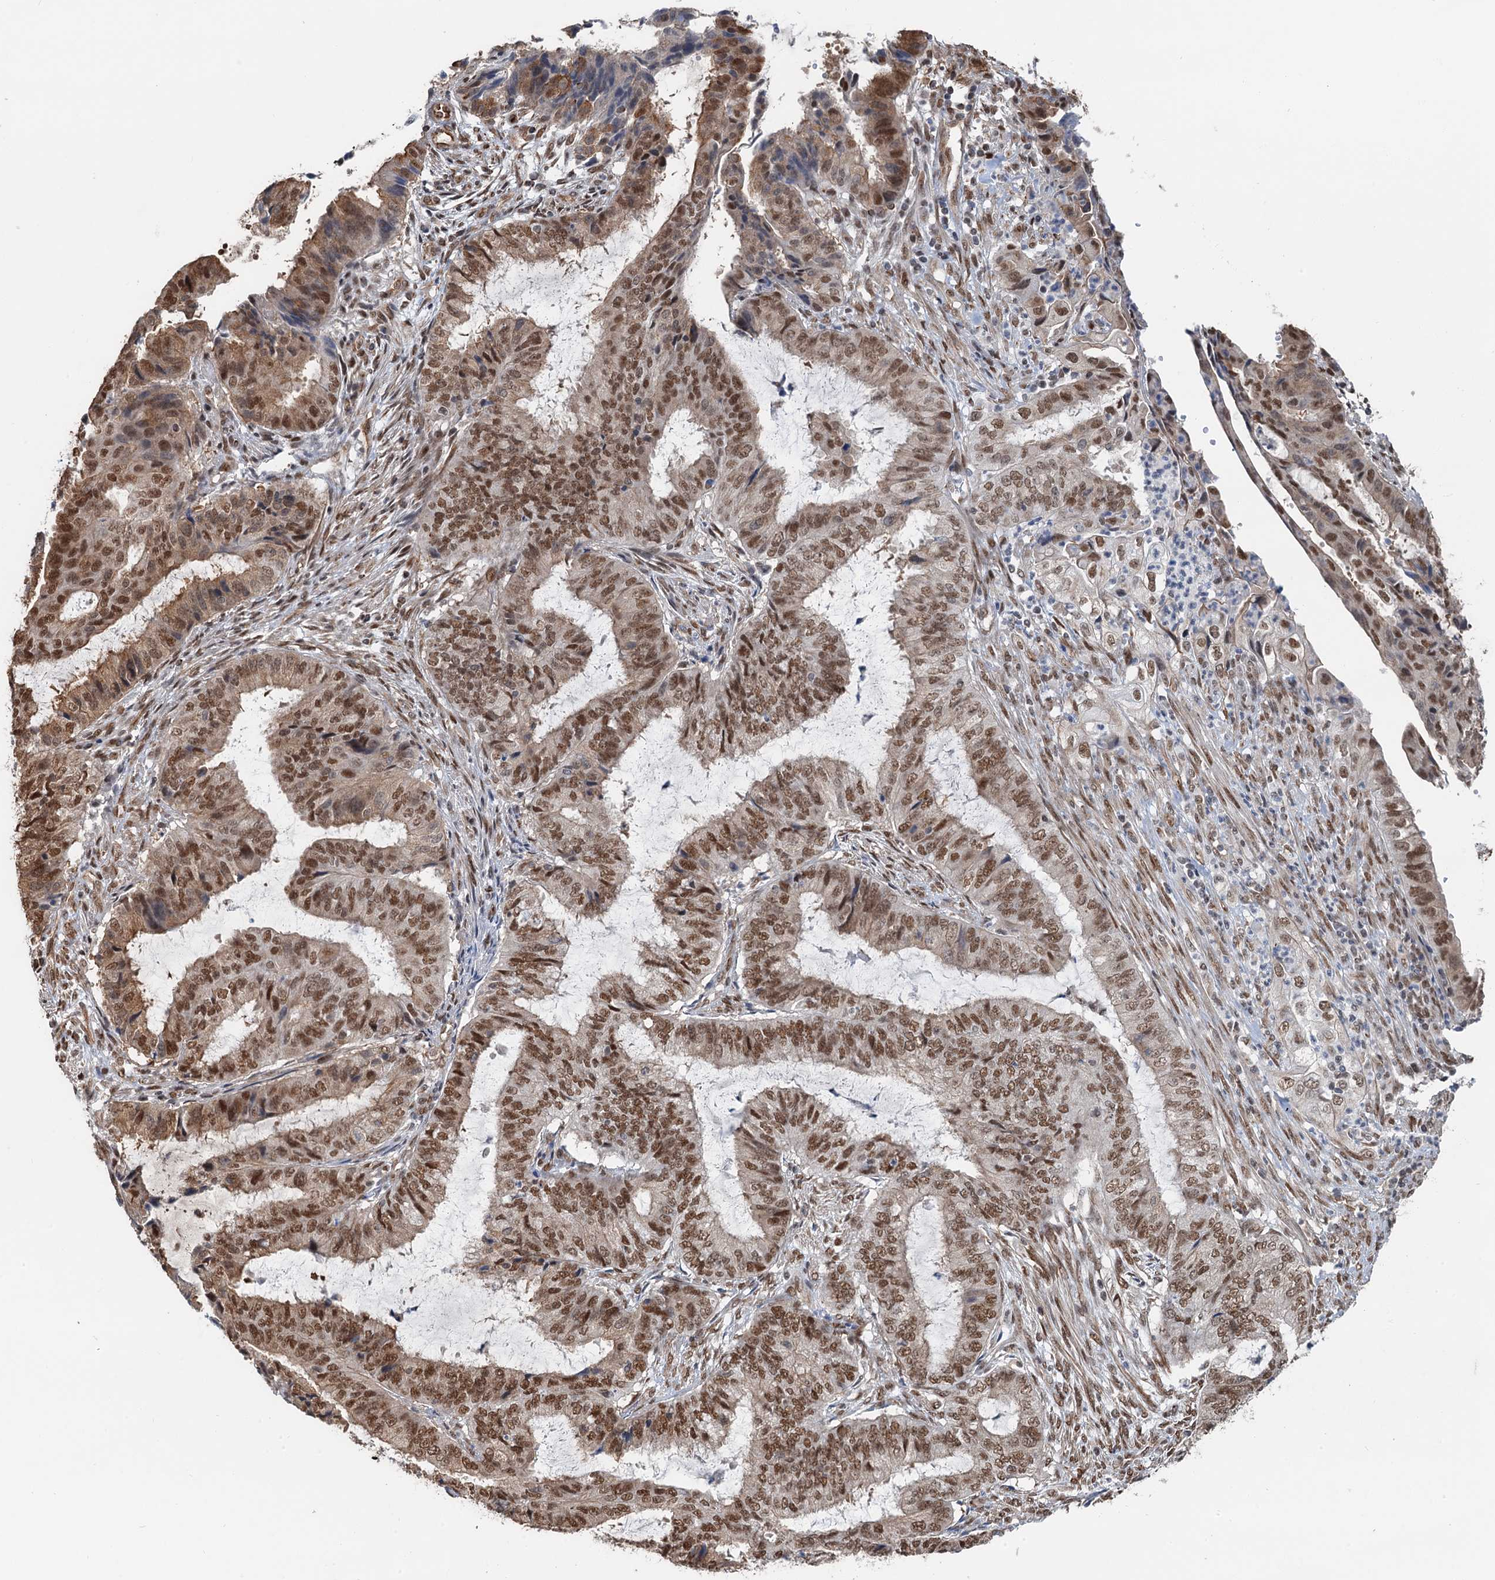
{"staining": {"intensity": "moderate", "quantity": ">75%", "location": "nuclear"}, "tissue": "endometrial cancer", "cell_type": "Tumor cells", "image_type": "cancer", "snomed": [{"axis": "morphology", "description": "Adenocarcinoma, NOS"}, {"axis": "topography", "description": "Endometrium"}], "caption": "Protein staining of endometrial cancer (adenocarcinoma) tissue exhibits moderate nuclear positivity in about >75% of tumor cells. The protein of interest is stained brown, and the nuclei are stained in blue (DAB IHC with brightfield microscopy, high magnification).", "gene": "CFDP1", "patient": {"sex": "female", "age": 51}}